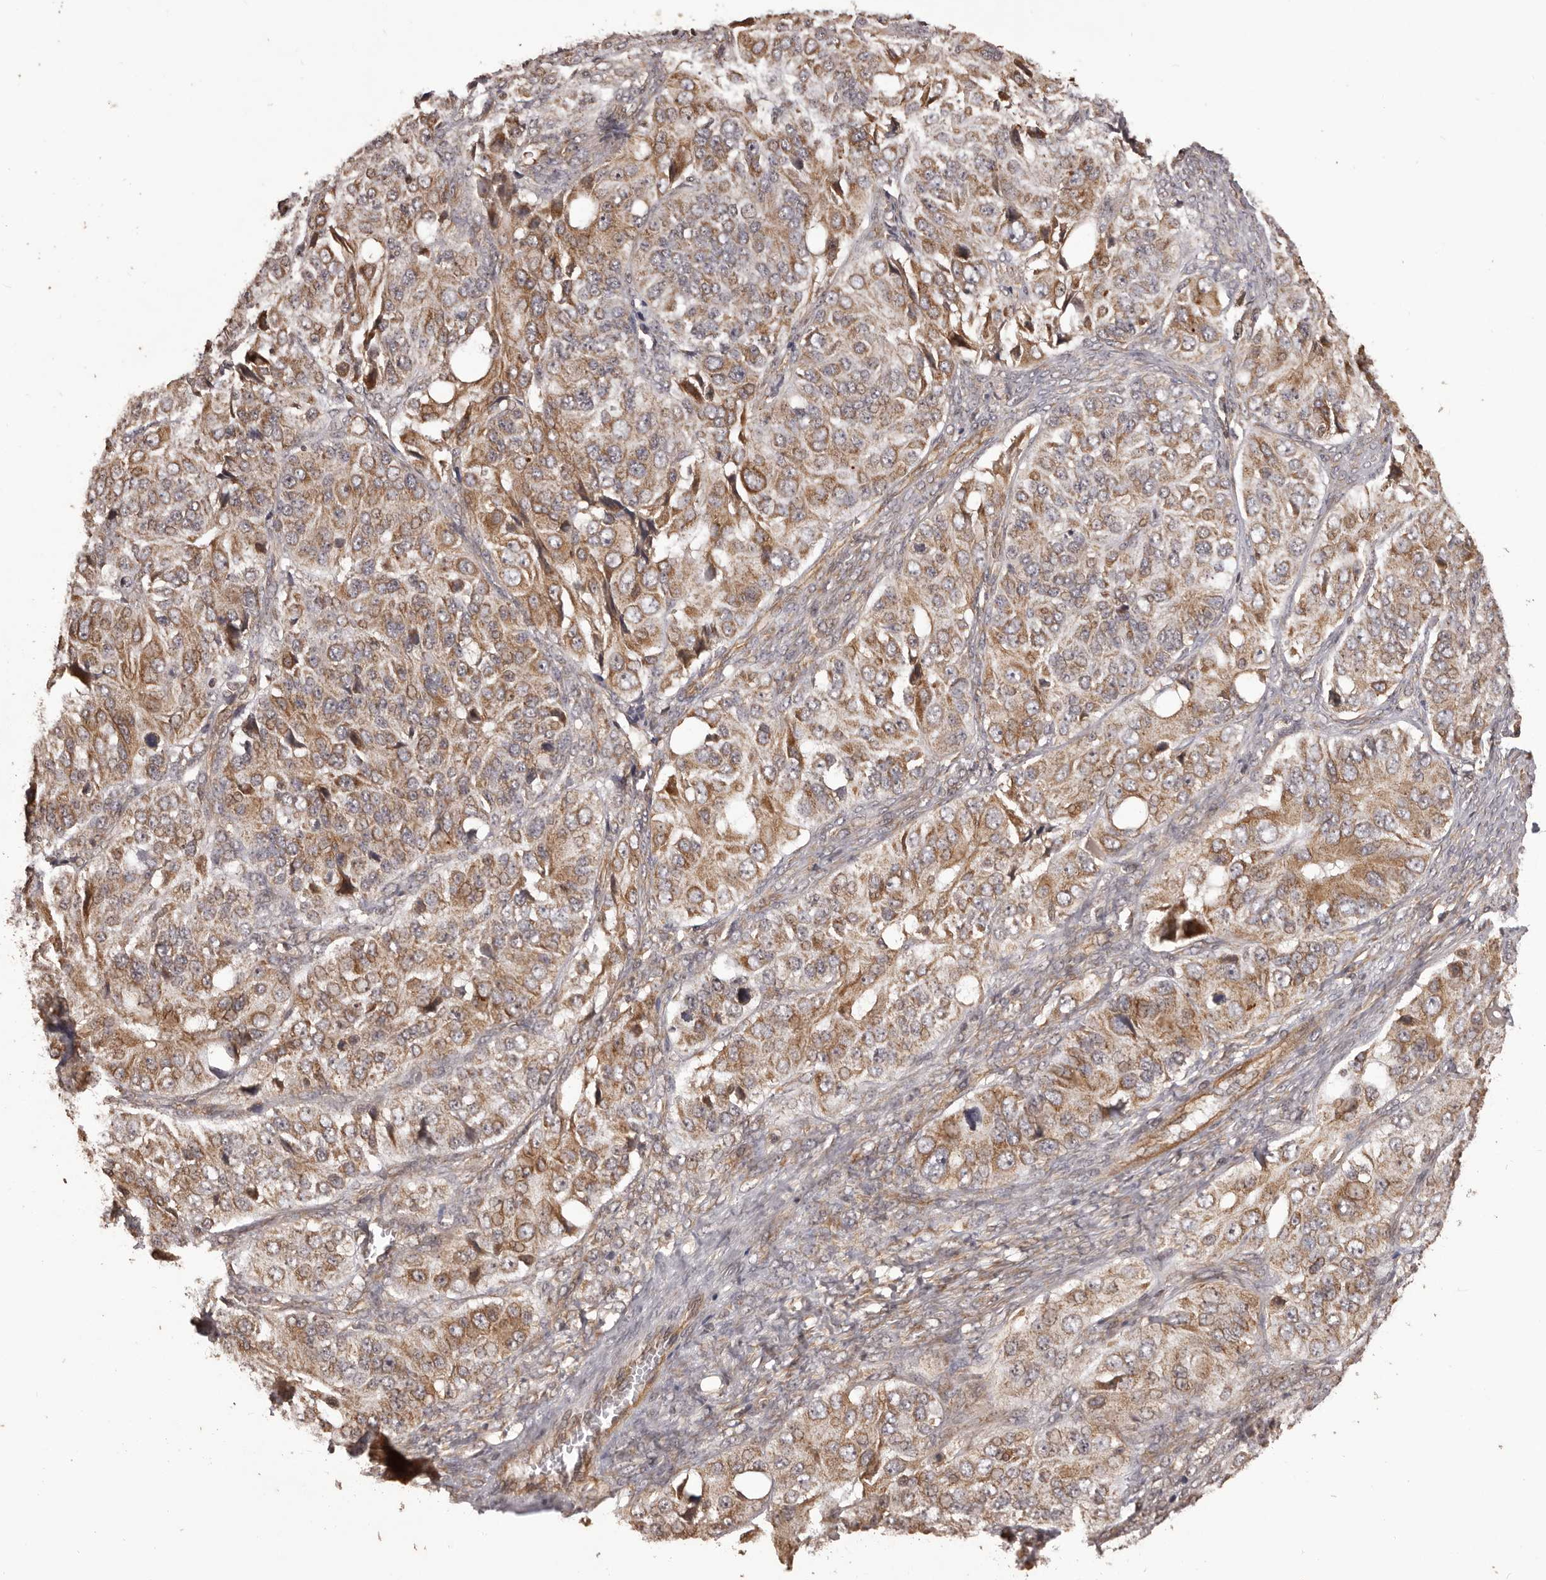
{"staining": {"intensity": "moderate", "quantity": ">75%", "location": "cytoplasmic/membranous"}, "tissue": "ovarian cancer", "cell_type": "Tumor cells", "image_type": "cancer", "snomed": [{"axis": "morphology", "description": "Carcinoma, endometroid"}, {"axis": "topography", "description": "Ovary"}], "caption": "About >75% of tumor cells in human ovarian endometroid carcinoma reveal moderate cytoplasmic/membranous protein expression as visualized by brown immunohistochemical staining.", "gene": "QRSL1", "patient": {"sex": "female", "age": 51}}